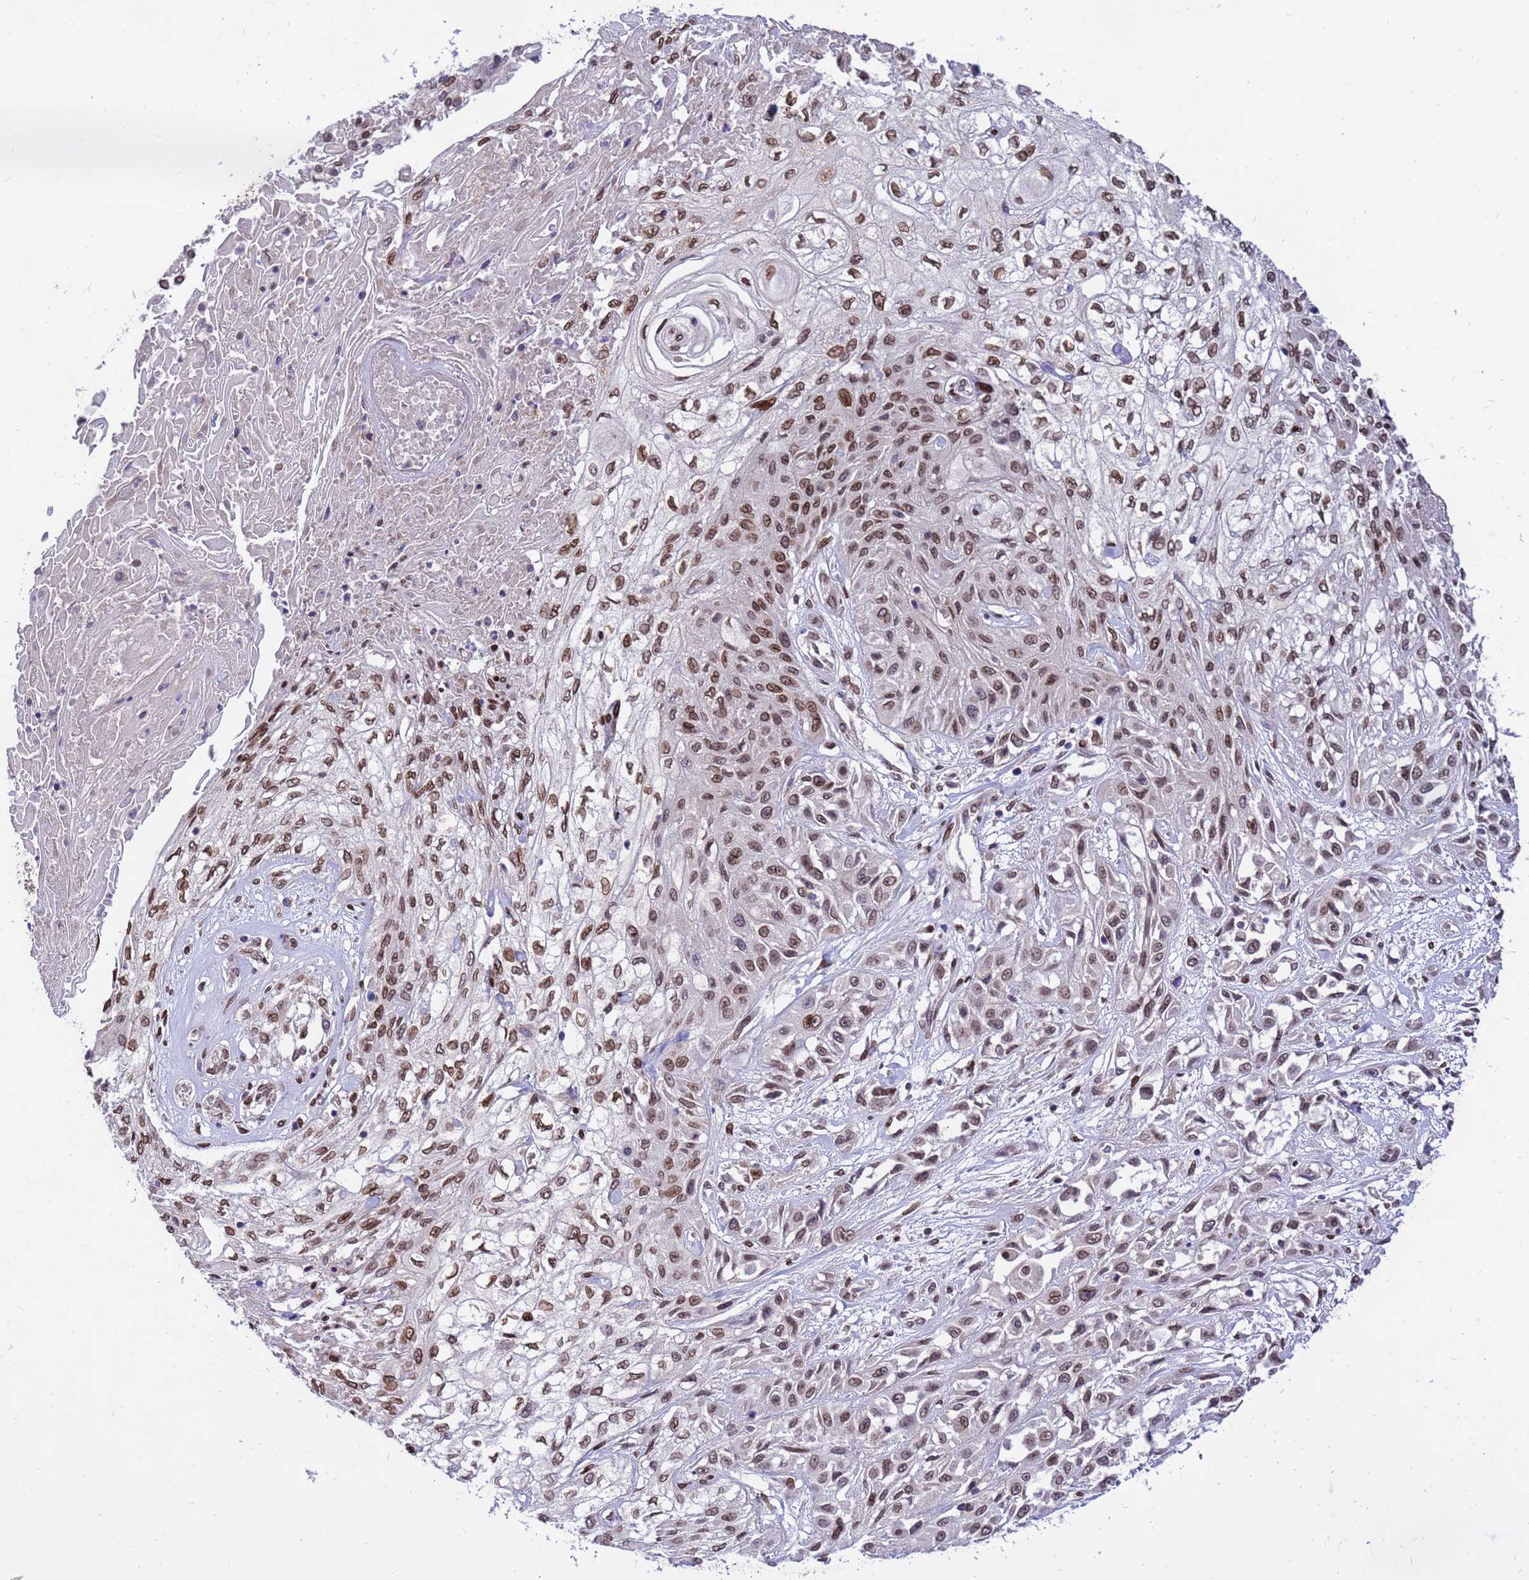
{"staining": {"intensity": "moderate", "quantity": ">75%", "location": "nuclear"}, "tissue": "skin cancer", "cell_type": "Tumor cells", "image_type": "cancer", "snomed": [{"axis": "morphology", "description": "Squamous cell carcinoma, NOS"}, {"axis": "morphology", "description": "Squamous cell carcinoma, metastatic, NOS"}, {"axis": "topography", "description": "Skin"}, {"axis": "topography", "description": "Lymph node"}], "caption": "Protein staining demonstrates moderate nuclear expression in about >75% of tumor cells in skin cancer (metastatic squamous cell carcinoma). (Brightfield microscopy of DAB IHC at high magnification).", "gene": "GPR135", "patient": {"sex": "male", "age": 75}}